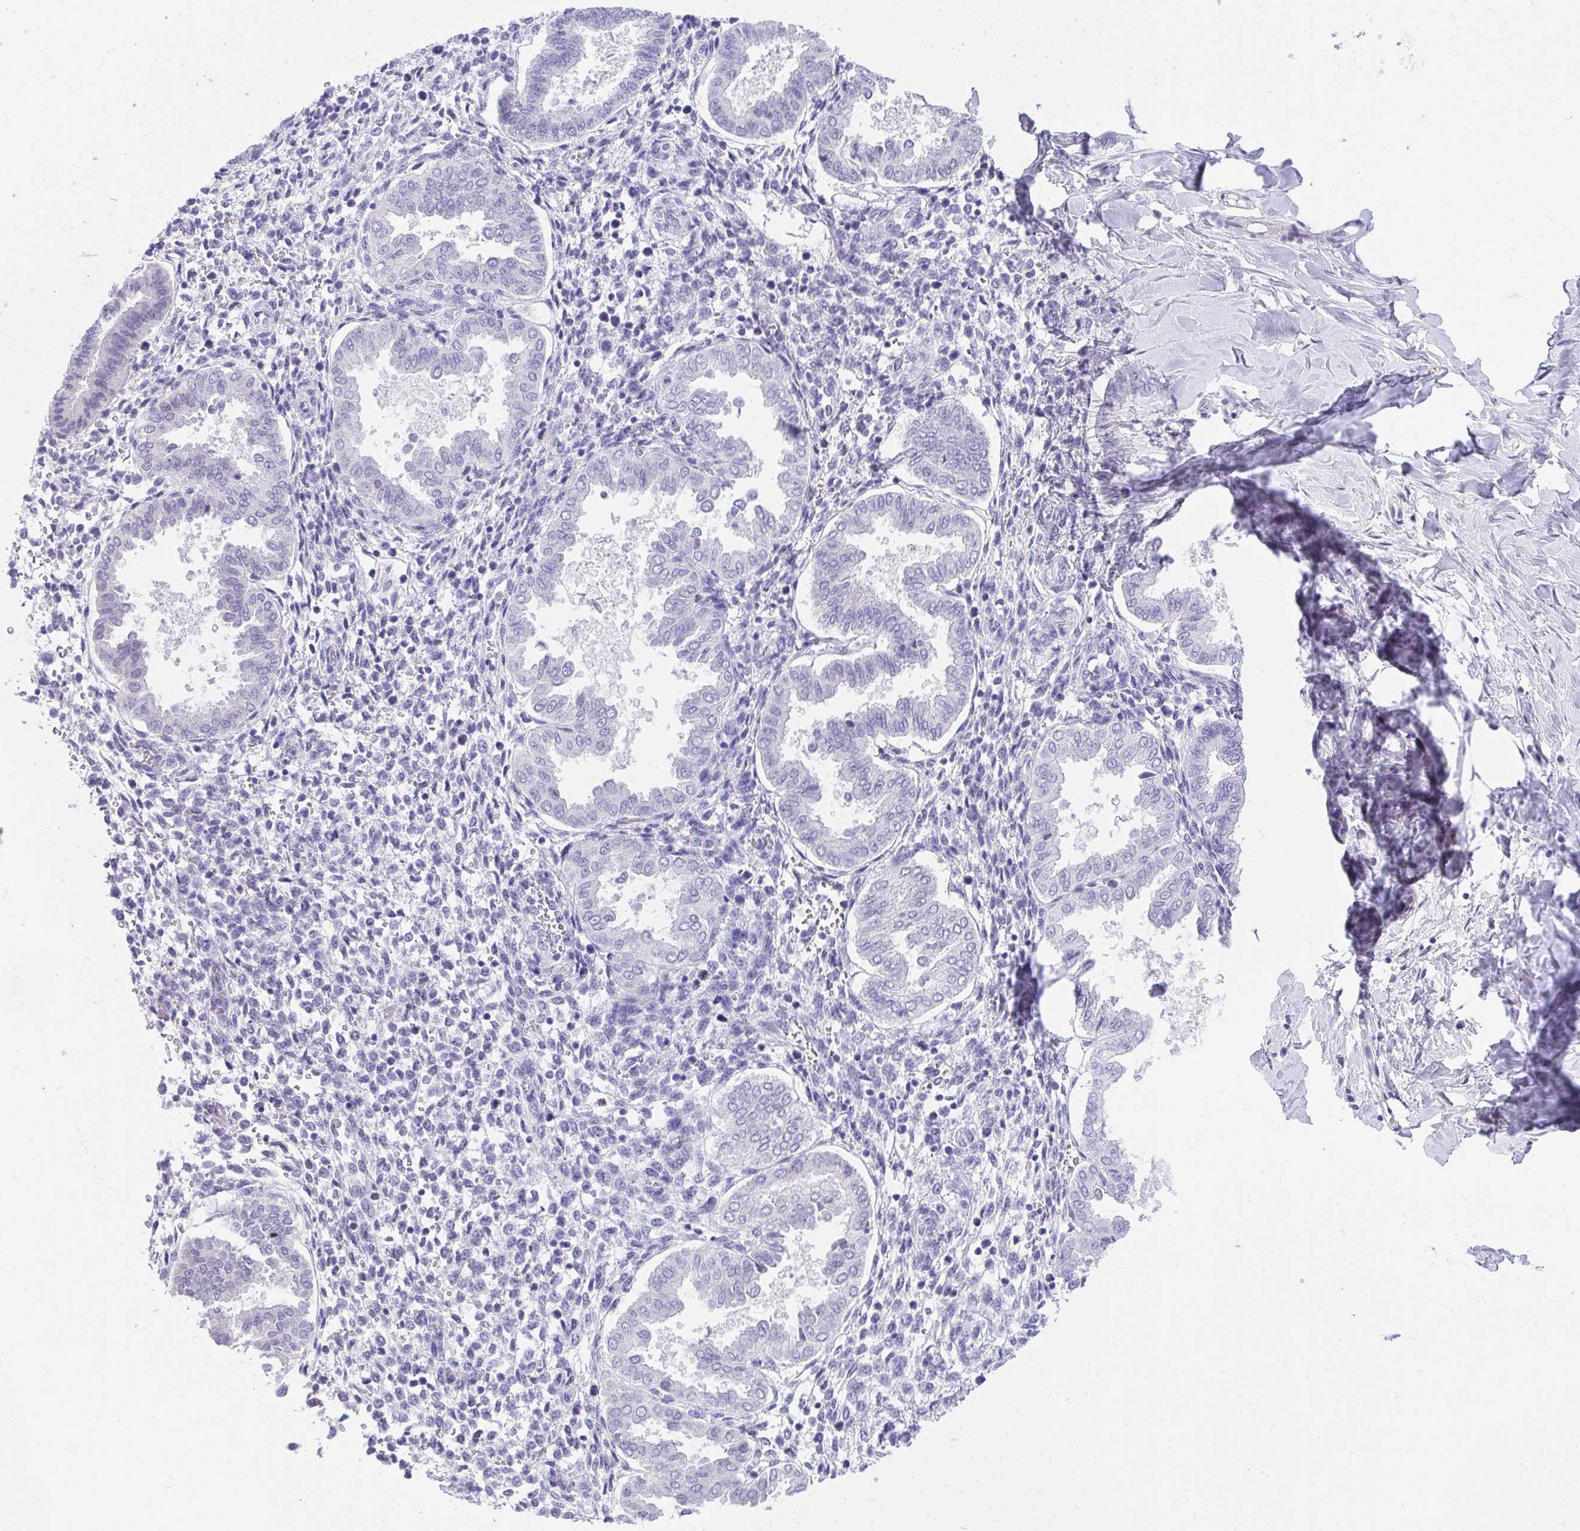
{"staining": {"intensity": "negative", "quantity": "none", "location": "none"}, "tissue": "endometrium", "cell_type": "Cells in endometrial stroma", "image_type": "normal", "snomed": [{"axis": "morphology", "description": "Normal tissue, NOS"}, {"axis": "topography", "description": "Endometrium"}], "caption": "Immunohistochemistry histopathology image of normal endometrium: endometrium stained with DAB demonstrates no significant protein positivity in cells in endometrial stroma. (Immunohistochemistry (ihc), brightfield microscopy, high magnification).", "gene": "KLK1", "patient": {"sex": "female", "age": 24}}